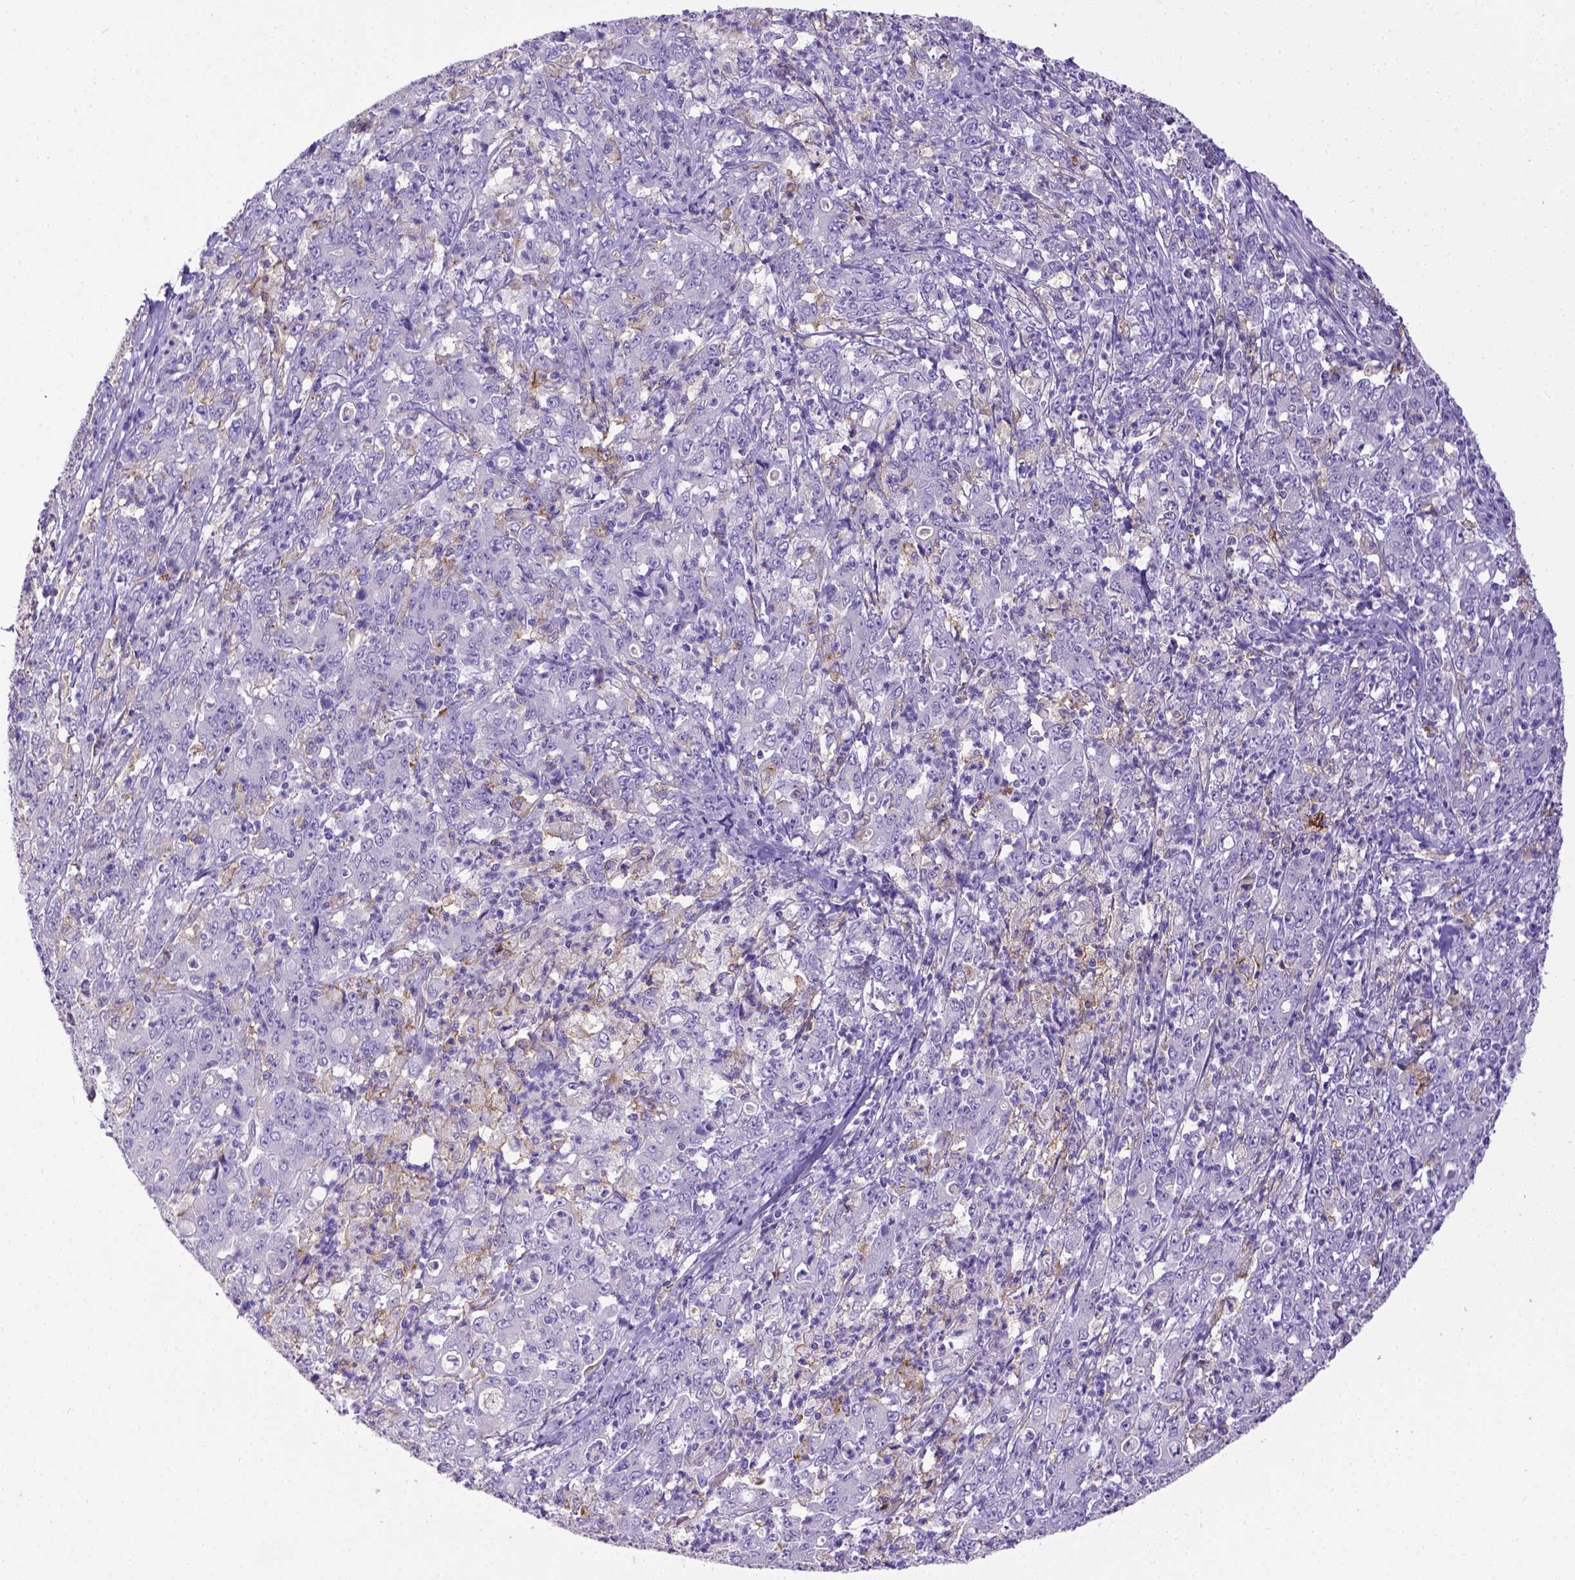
{"staining": {"intensity": "negative", "quantity": "none", "location": "none"}, "tissue": "stomach cancer", "cell_type": "Tumor cells", "image_type": "cancer", "snomed": [{"axis": "morphology", "description": "Adenocarcinoma, NOS"}, {"axis": "topography", "description": "Stomach, lower"}], "caption": "DAB (3,3'-diaminobenzidine) immunohistochemical staining of human stomach cancer (adenocarcinoma) demonstrates no significant staining in tumor cells.", "gene": "CD40", "patient": {"sex": "female", "age": 71}}